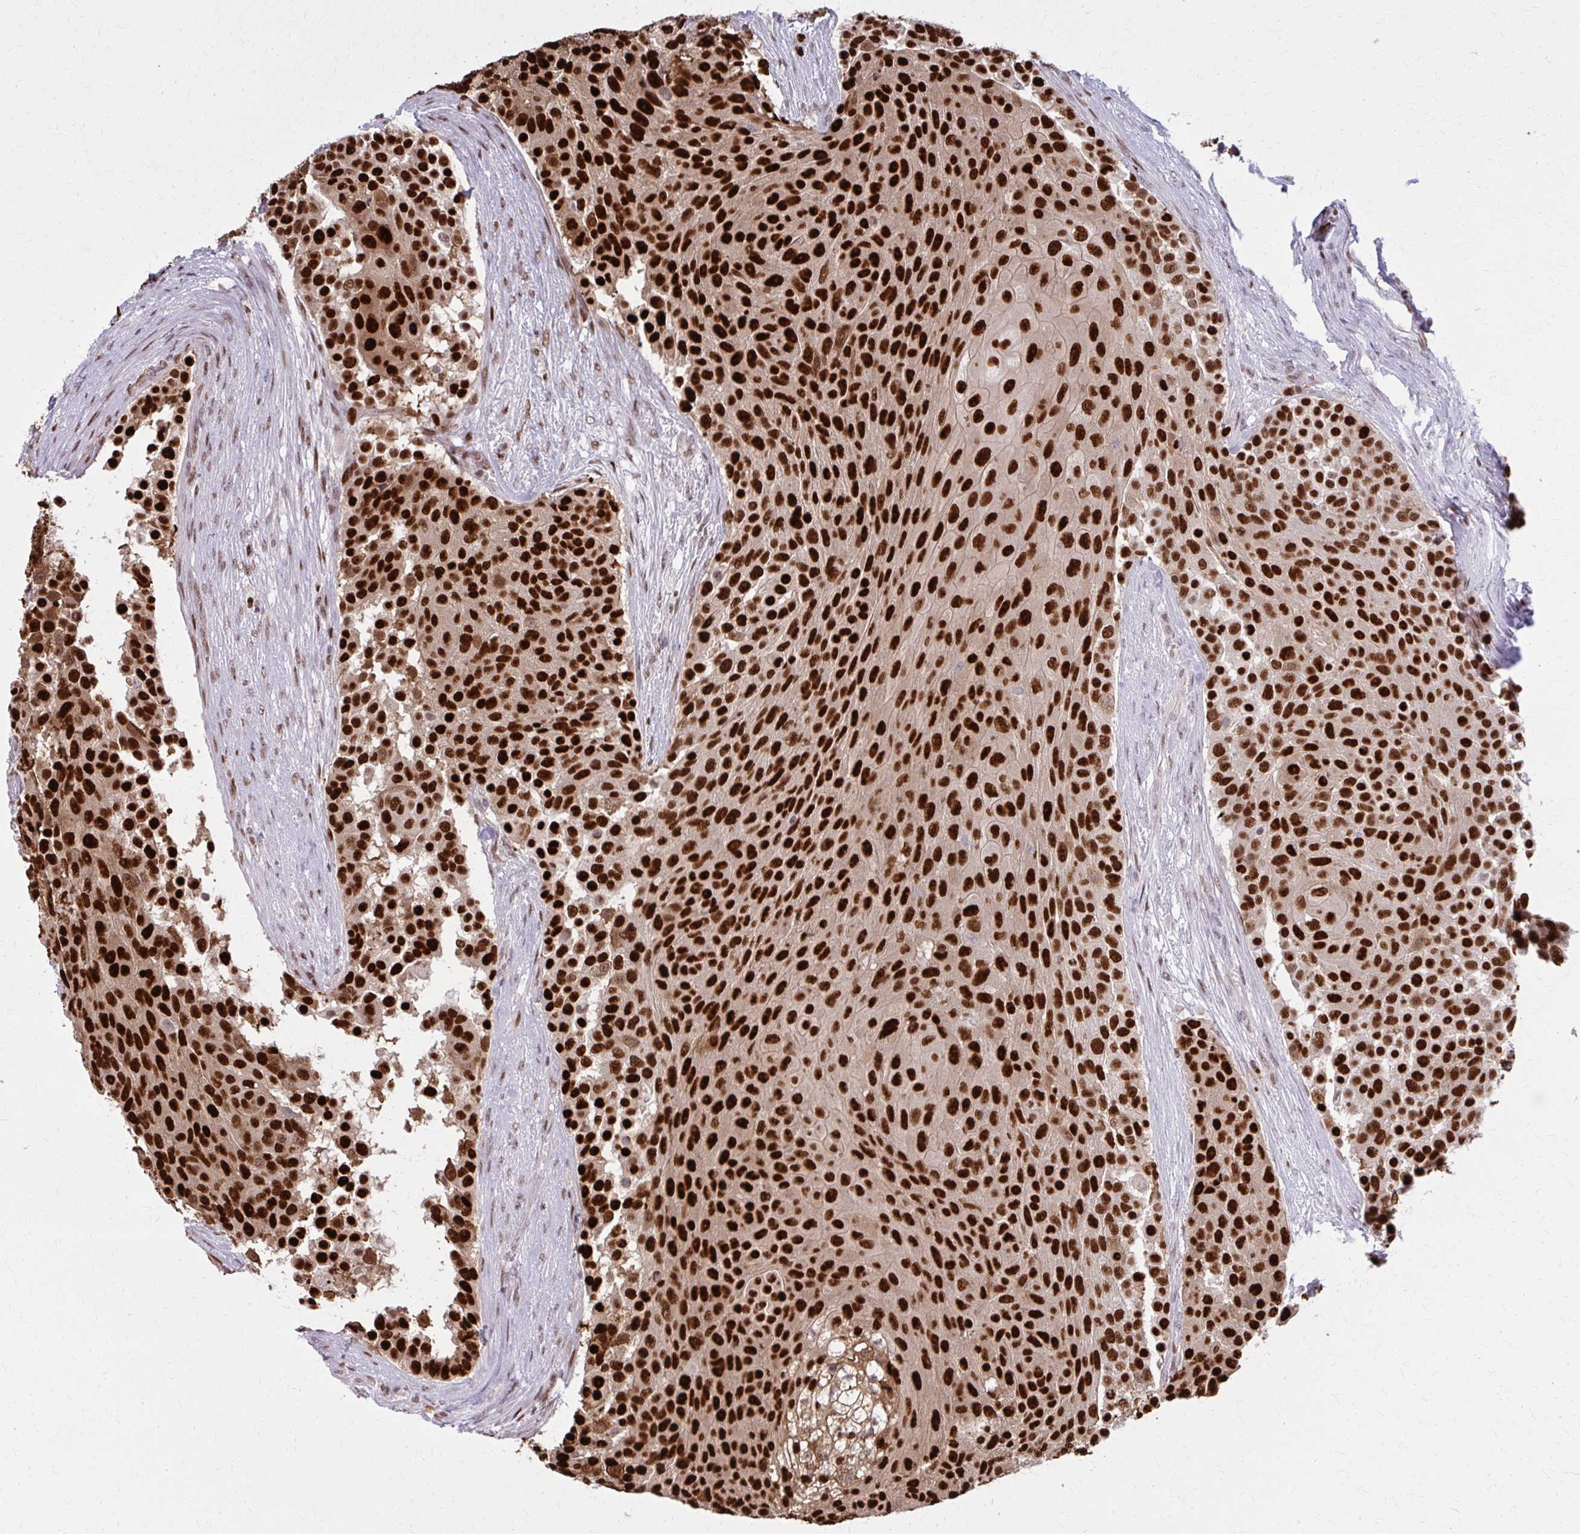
{"staining": {"intensity": "strong", "quantity": ">75%", "location": "nuclear"}, "tissue": "urothelial cancer", "cell_type": "Tumor cells", "image_type": "cancer", "snomed": [{"axis": "morphology", "description": "Urothelial carcinoma, High grade"}, {"axis": "topography", "description": "Urinary bladder"}], "caption": "A brown stain highlights strong nuclear staining of a protein in high-grade urothelial carcinoma tumor cells.", "gene": "ZNF559", "patient": {"sex": "female", "age": 63}}